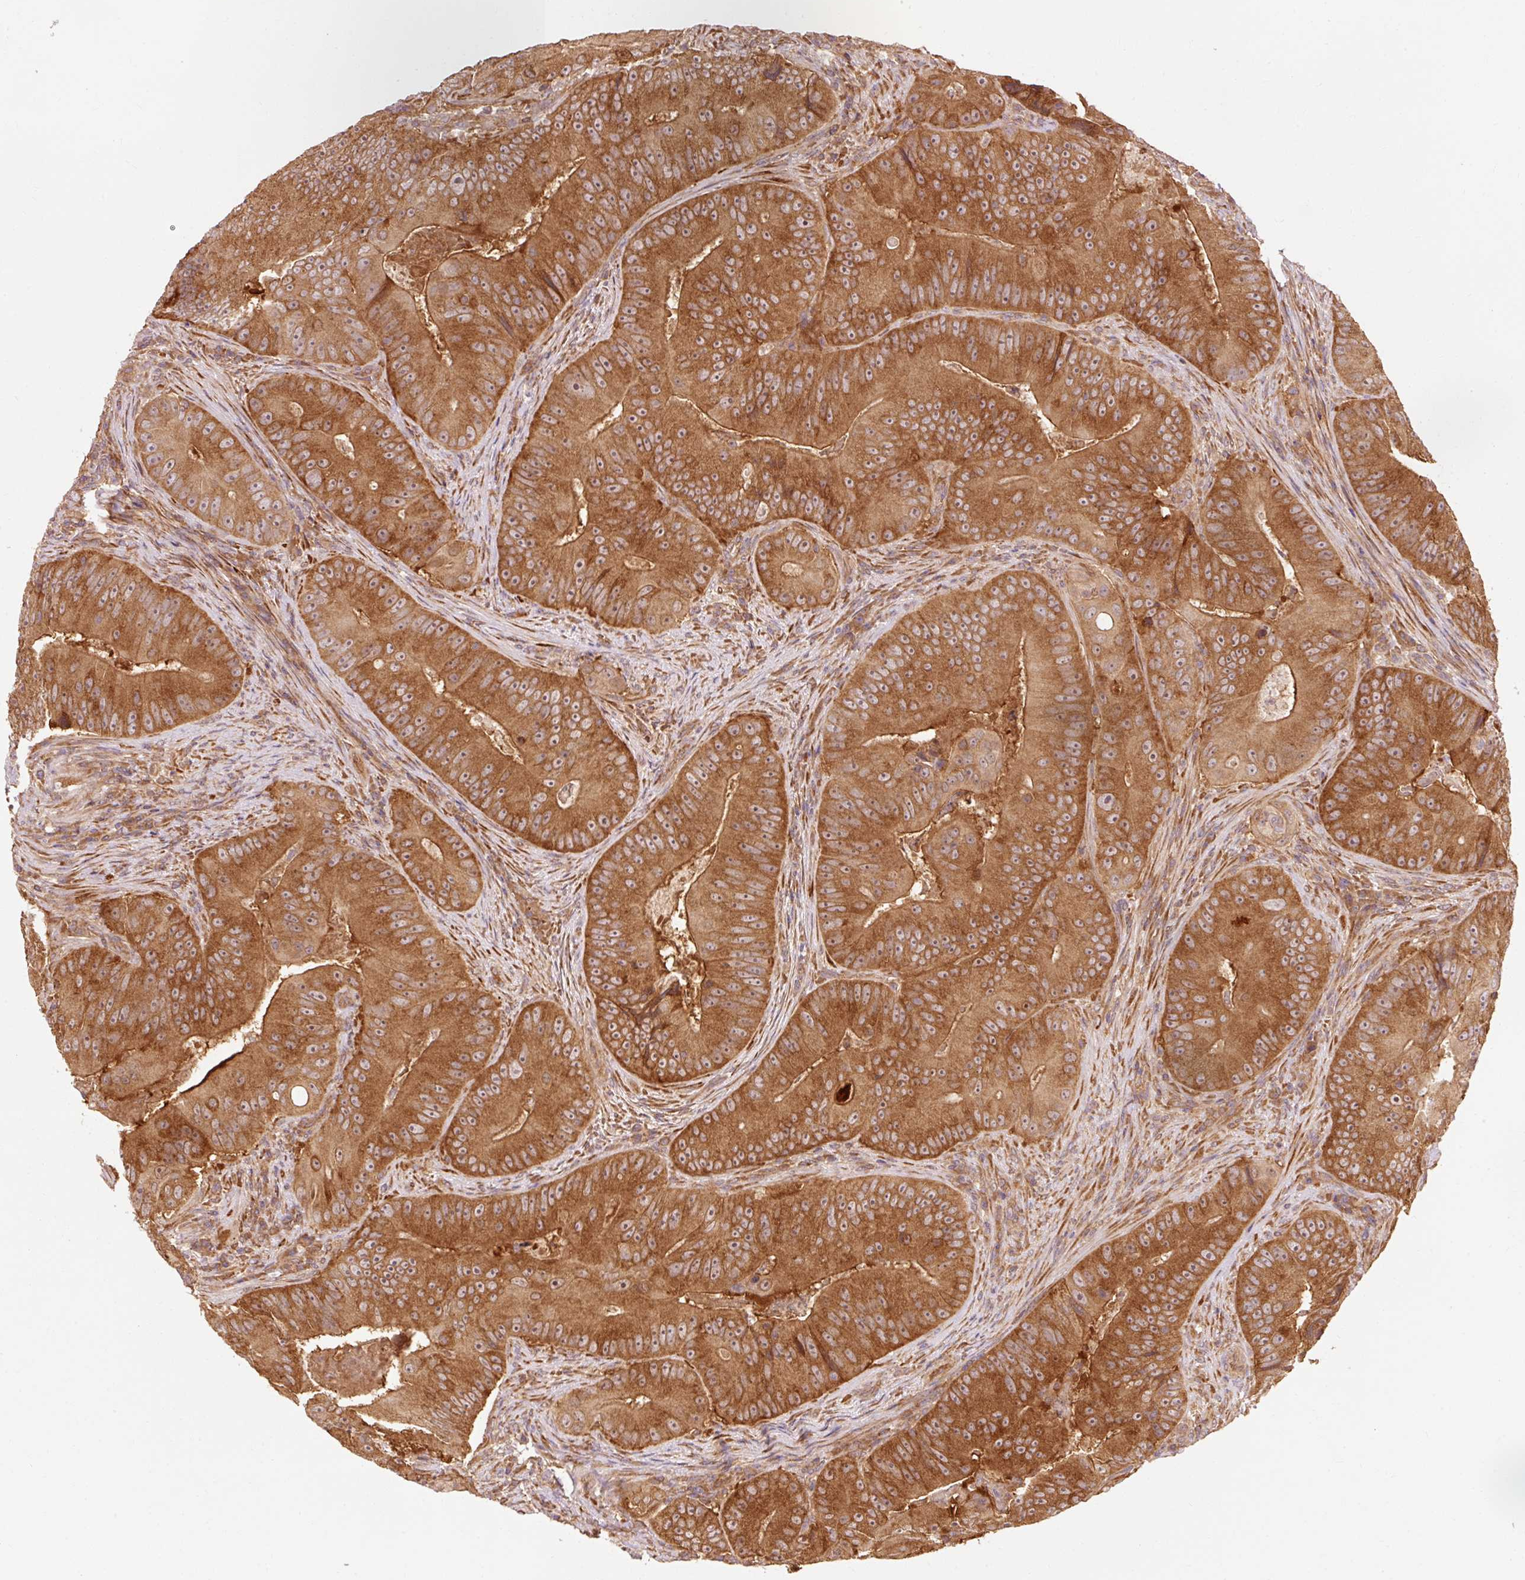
{"staining": {"intensity": "strong", "quantity": ">75%", "location": "cytoplasmic/membranous,nuclear"}, "tissue": "colorectal cancer", "cell_type": "Tumor cells", "image_type": "cancer", "snomed": [{"axis": "morphology", "description": "Adenocarcinoma, NOS"}, {"axis": "topography", "description": "Colon"}], "caption": "Human colorectal cancer (adenocarcinoma) stained with a protein marker shows strong staining in tumor cells.", "gene": "PDAP1", "patient": {"sex": "female", "age": 86}}